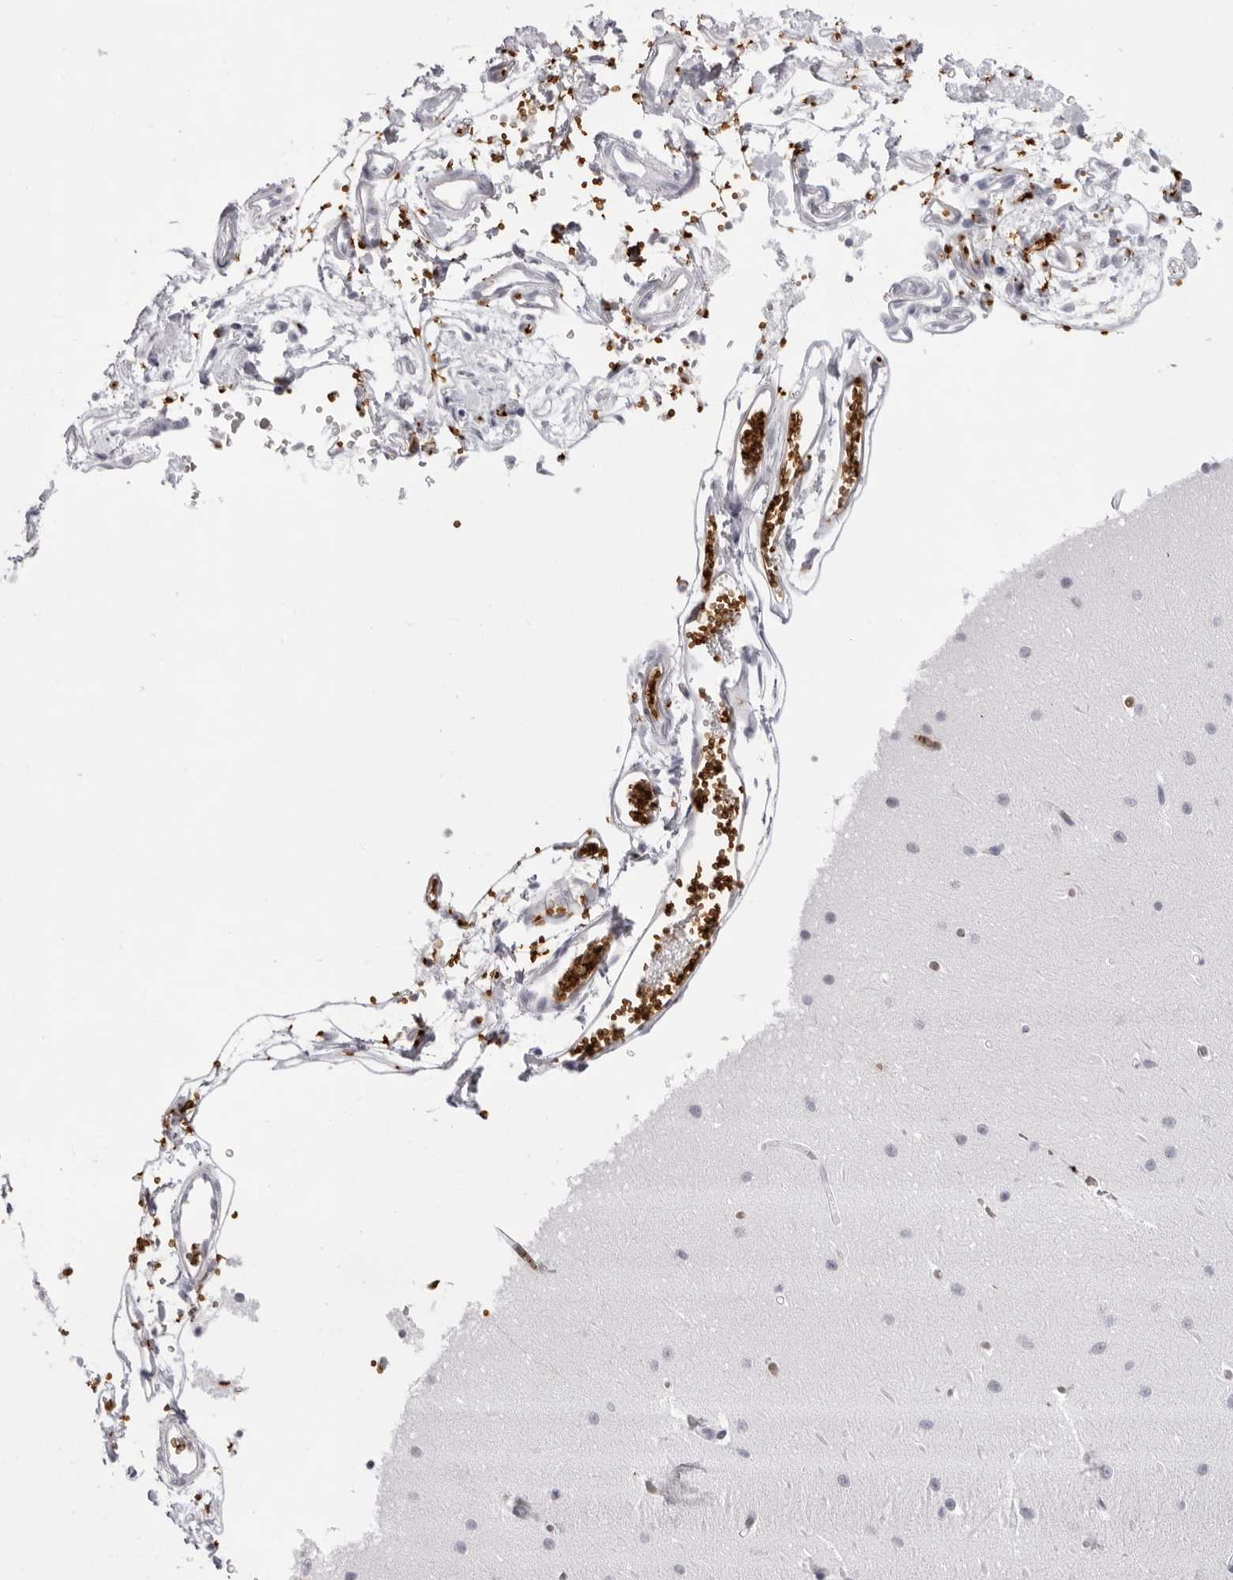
{"staining": {"intensity": "negative", "quantity": "none", "location": "none"}, "tissue": "cerebellum", "cell_type": "Cells in granular layer", "image_type": "normal", "snomed": [{"axis": "morphology", "description": "Normal tissue, NOS"}, {"axis": "topography", "description": "Cerebellum"}], "caption": "IHC of unremarkable cerebellum reveals no positivity in cells in granular layer.", "gene": "SPTA1", "patient": {"sex": "male", "age": 37}}